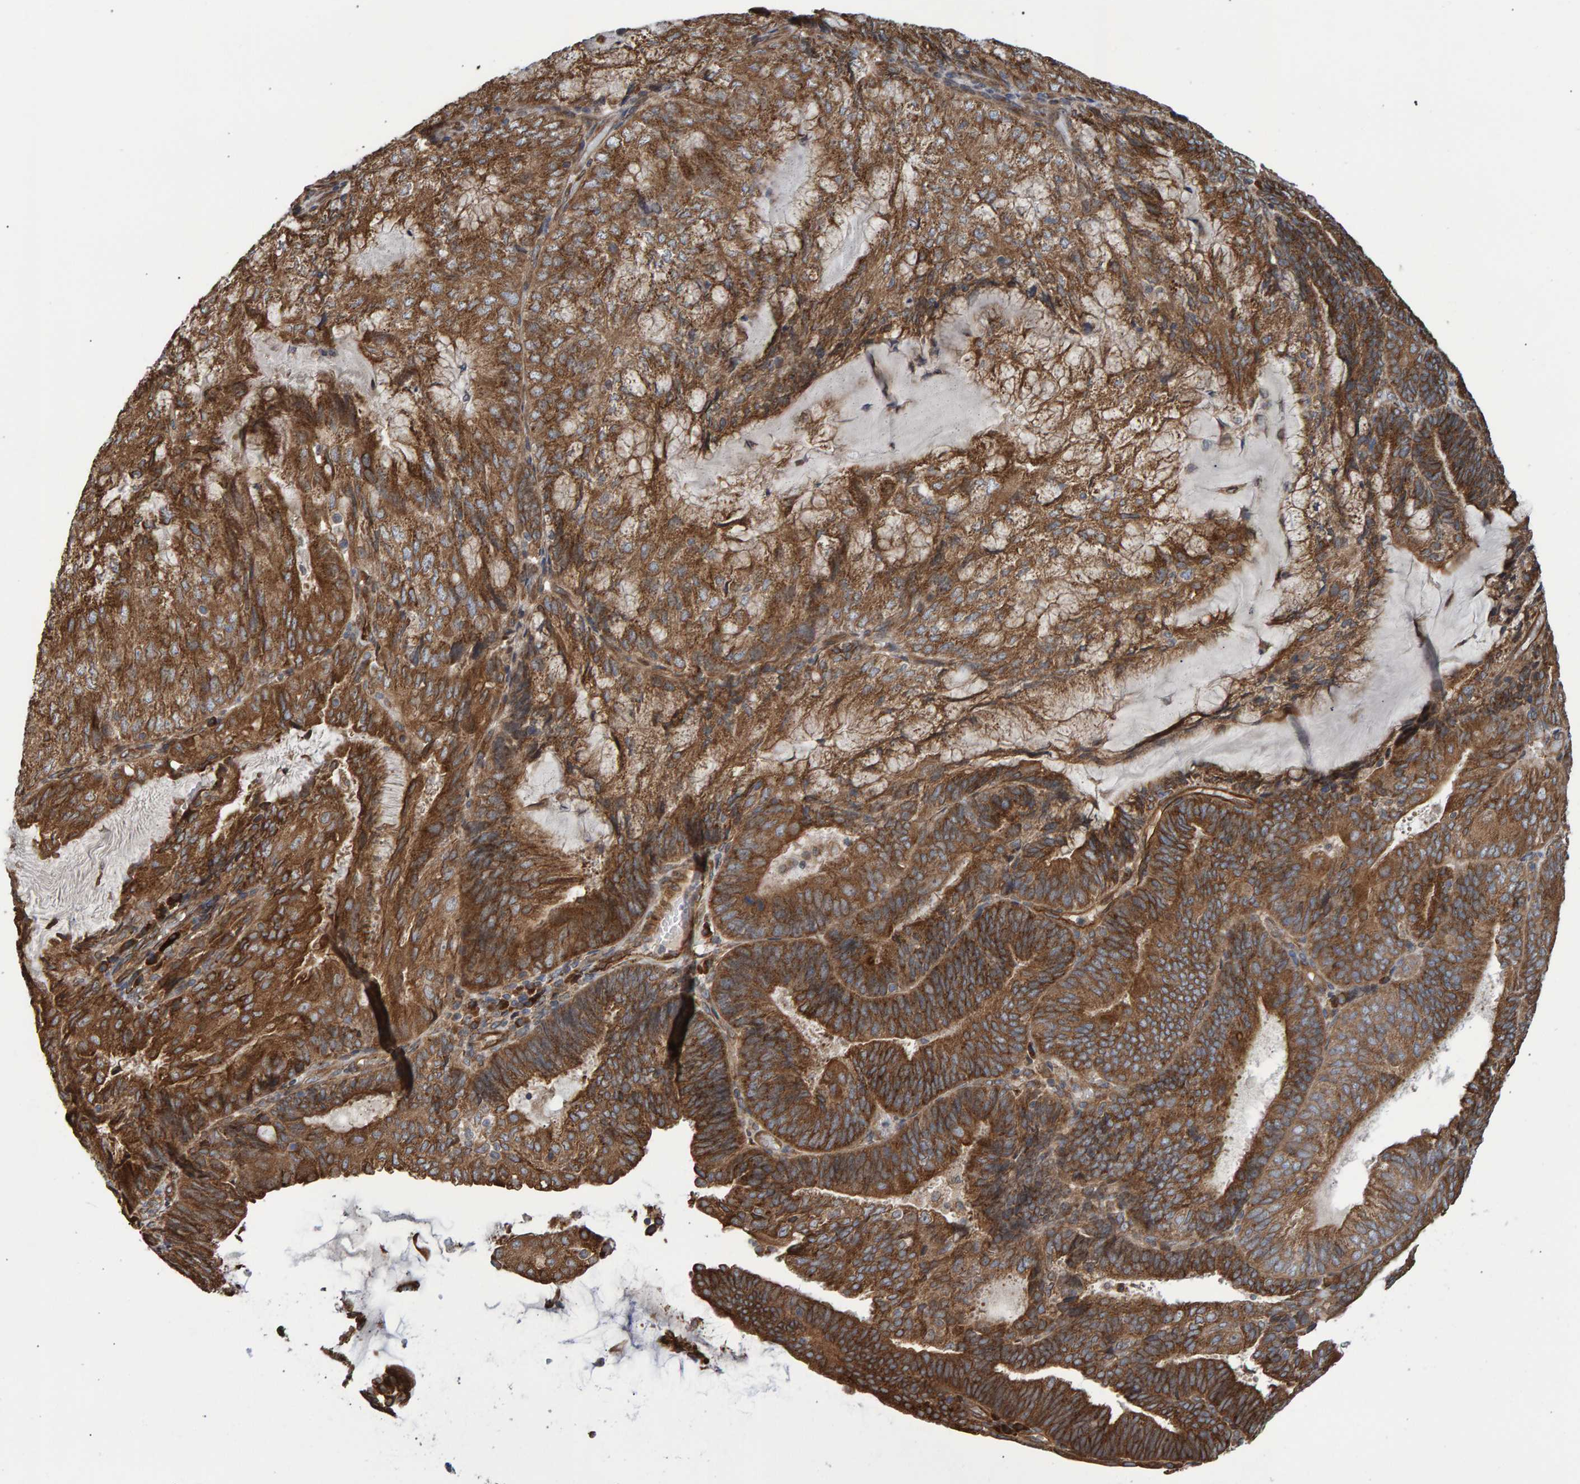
{"staining": {"intensity": "strong", "quantity": ">75%", "location": "cytoplasmic/membranous"}, "tissue": "endometrial cancer", "cell_type": "Tumor cells", "image_type": "cancer", "snomed": [{"axis": "morphology", "description": "Adenocarcinoma, NOS"}, {"axis": "topography", "description": "Endometrium"}], "caption": "Brown immunohistochemical staining in human endometrial cancer (adenocarcinoma) demonstrates strong cytoplasmic/membranous staining in approximately >75% of tumor cells.", "gene": "FAM117A", "patient": {"sex": "female", "age": 81}}